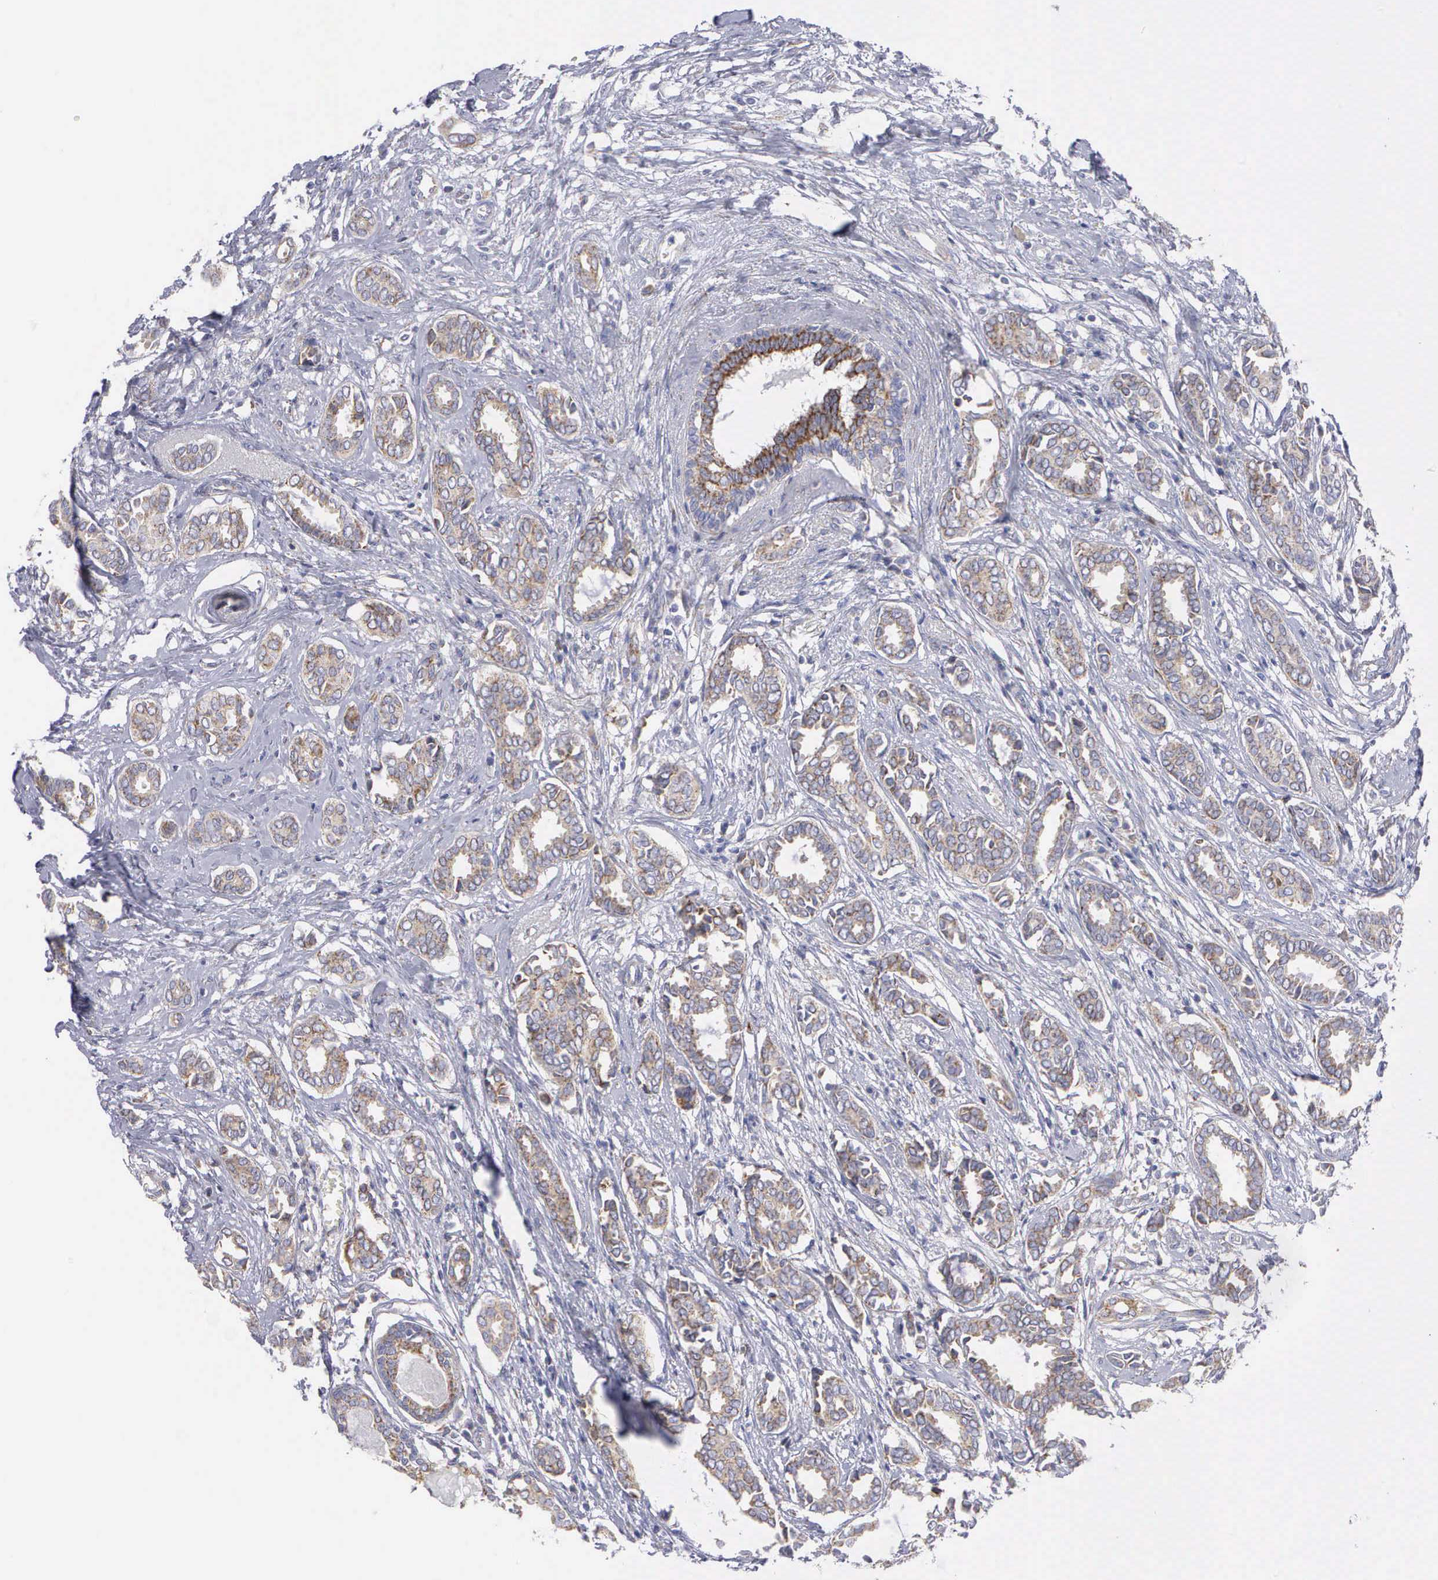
{"staining": {"intensity": "moderate", "quantity": "25%-75%", "location": "cytoplasmic/membranous"}, "tissue": "breast cancer", "cell_type": "Tumor cells", "image_type": "cancer", "snomed": [{"axis": "morphology", "description": "Duct carcinoma"}, {"axis": "topography", "description": "Breast"}], "caption": "Immunohistochemical staining of human breast cancer demonstrates medium levels of moderate cytoplasmic/membranous positivity in approximately 25%-75% of tumor cells.", "gene": "APOOL", "patient": {"sex": "female", "age": 50}}